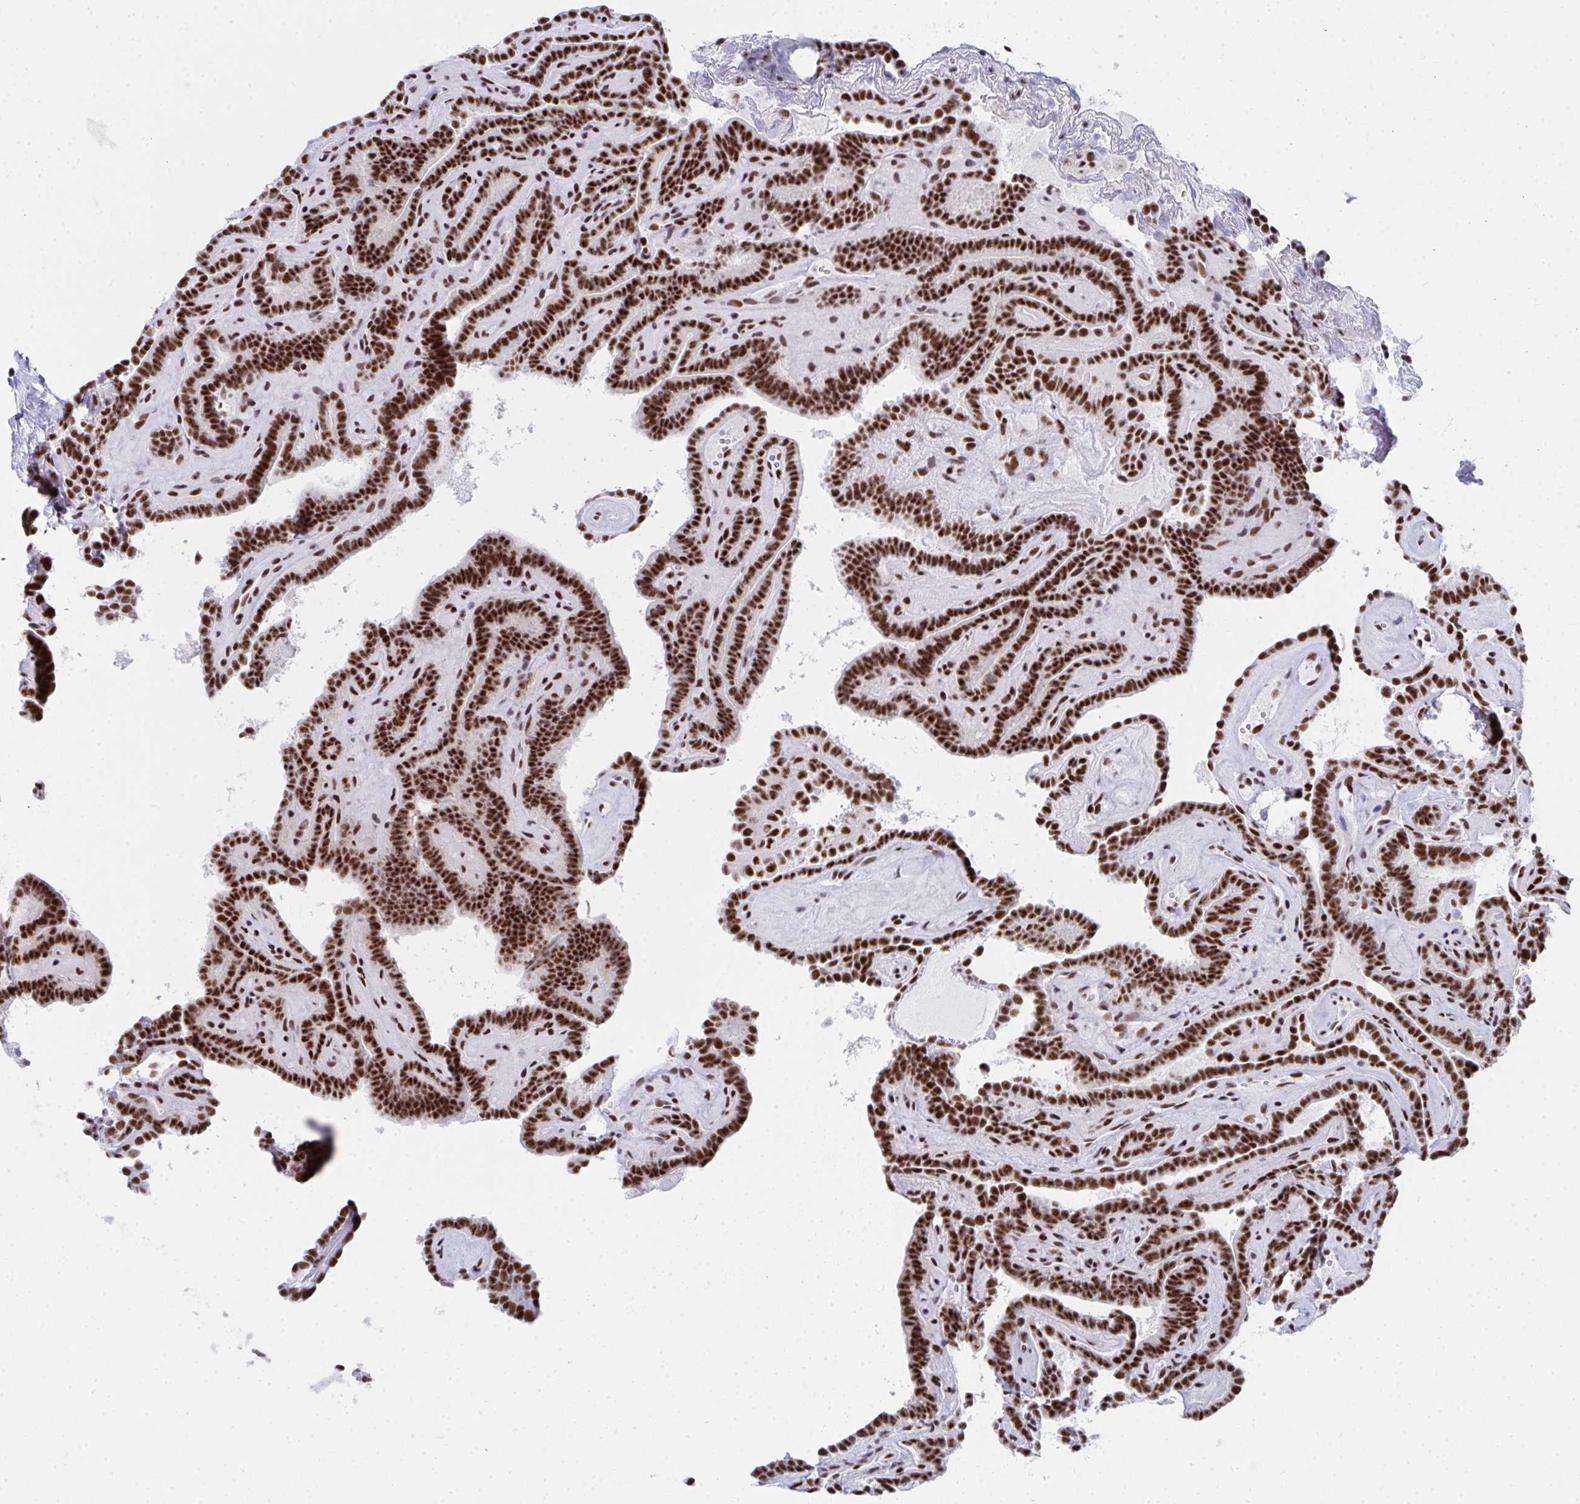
{"staining": {"intensity": "strong", "quantity": ">75%", "location": "nuclear"}, "tissue": "thyroid cancer", "cell_type": "Tumor cells", "image_type": "cancer", "snomed": [{"axis": "morphology", "description": "Papillary adenocarcinoma, NOS"}, {"axis": "topography", "description": "Thyroid gland"}], "caption": "Immunohistochemistry (IHC) (DAB) staining of thyroid cancer reveals strong nuclear protein expression in about >75% of tumor cells.", "gene": "SNRNP70", "patient": {"sex": "female", "age": 21}}